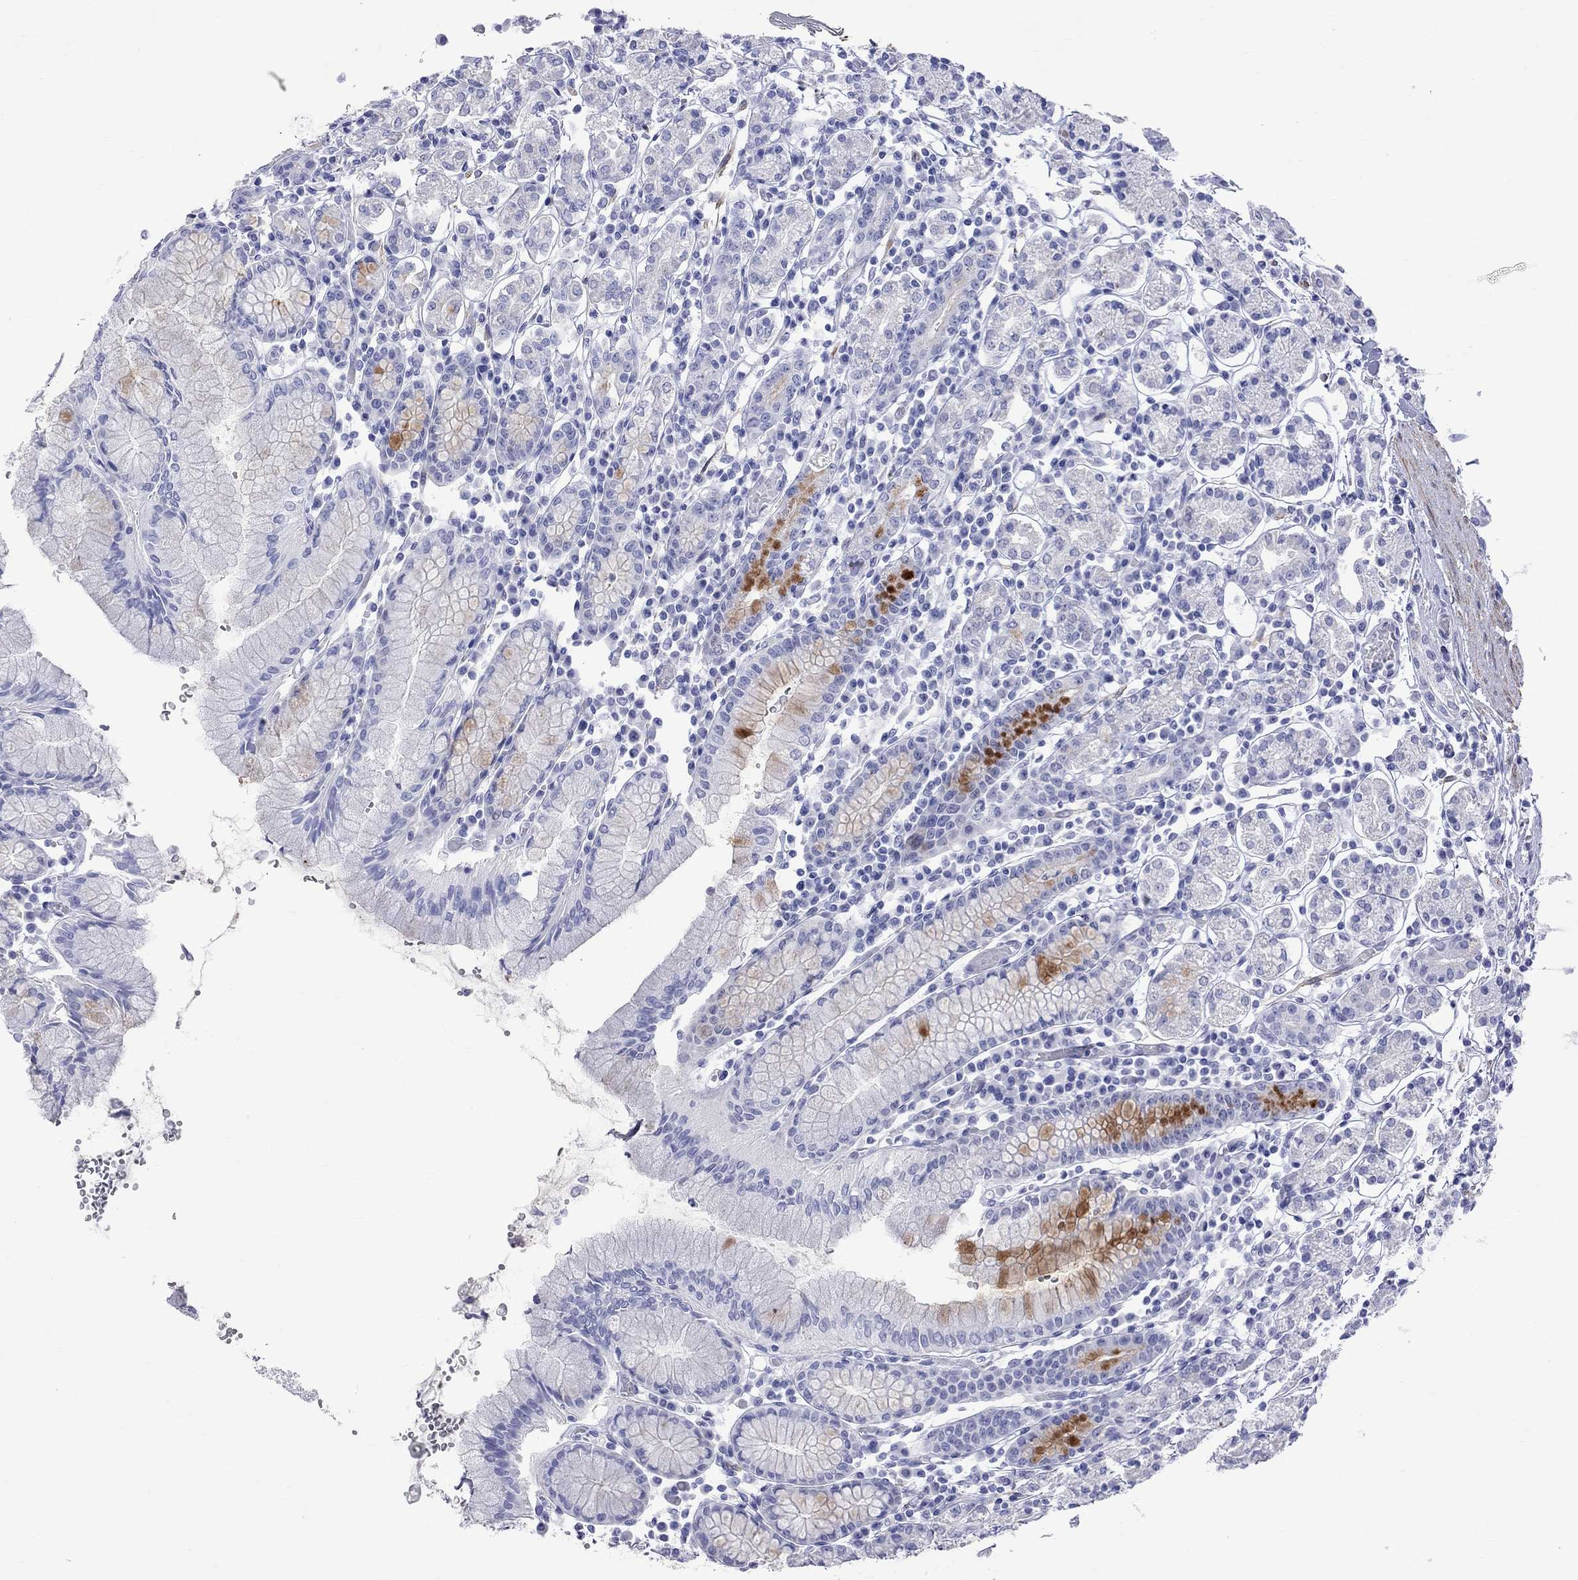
{"staining": {"intensity": "strong", "quantity": "<25%", "location": "cytoplasmic/membranous"}, "tissue": "stomach", "cell_type": "Glandular cells", "image_type": "normal", "snomed": [{"axis": "morphology", "description": "Normal tissue, NOS"}, {"axis": "topography", "description": "Stomach, upper"}, {"axis": "topography", "description": "Stomach"}], "caption": "This histopathology image exhibits unremarkable stomach stained with immunohistochemistry (IHC) to label a protein in brown. The cytoplasmic/membranous of glandular cells show strong positivity for the protein. Nuclei are counter-stained blue.", "gene": "BPIFB1", "patient": {"sex": "male", "age": 62}}